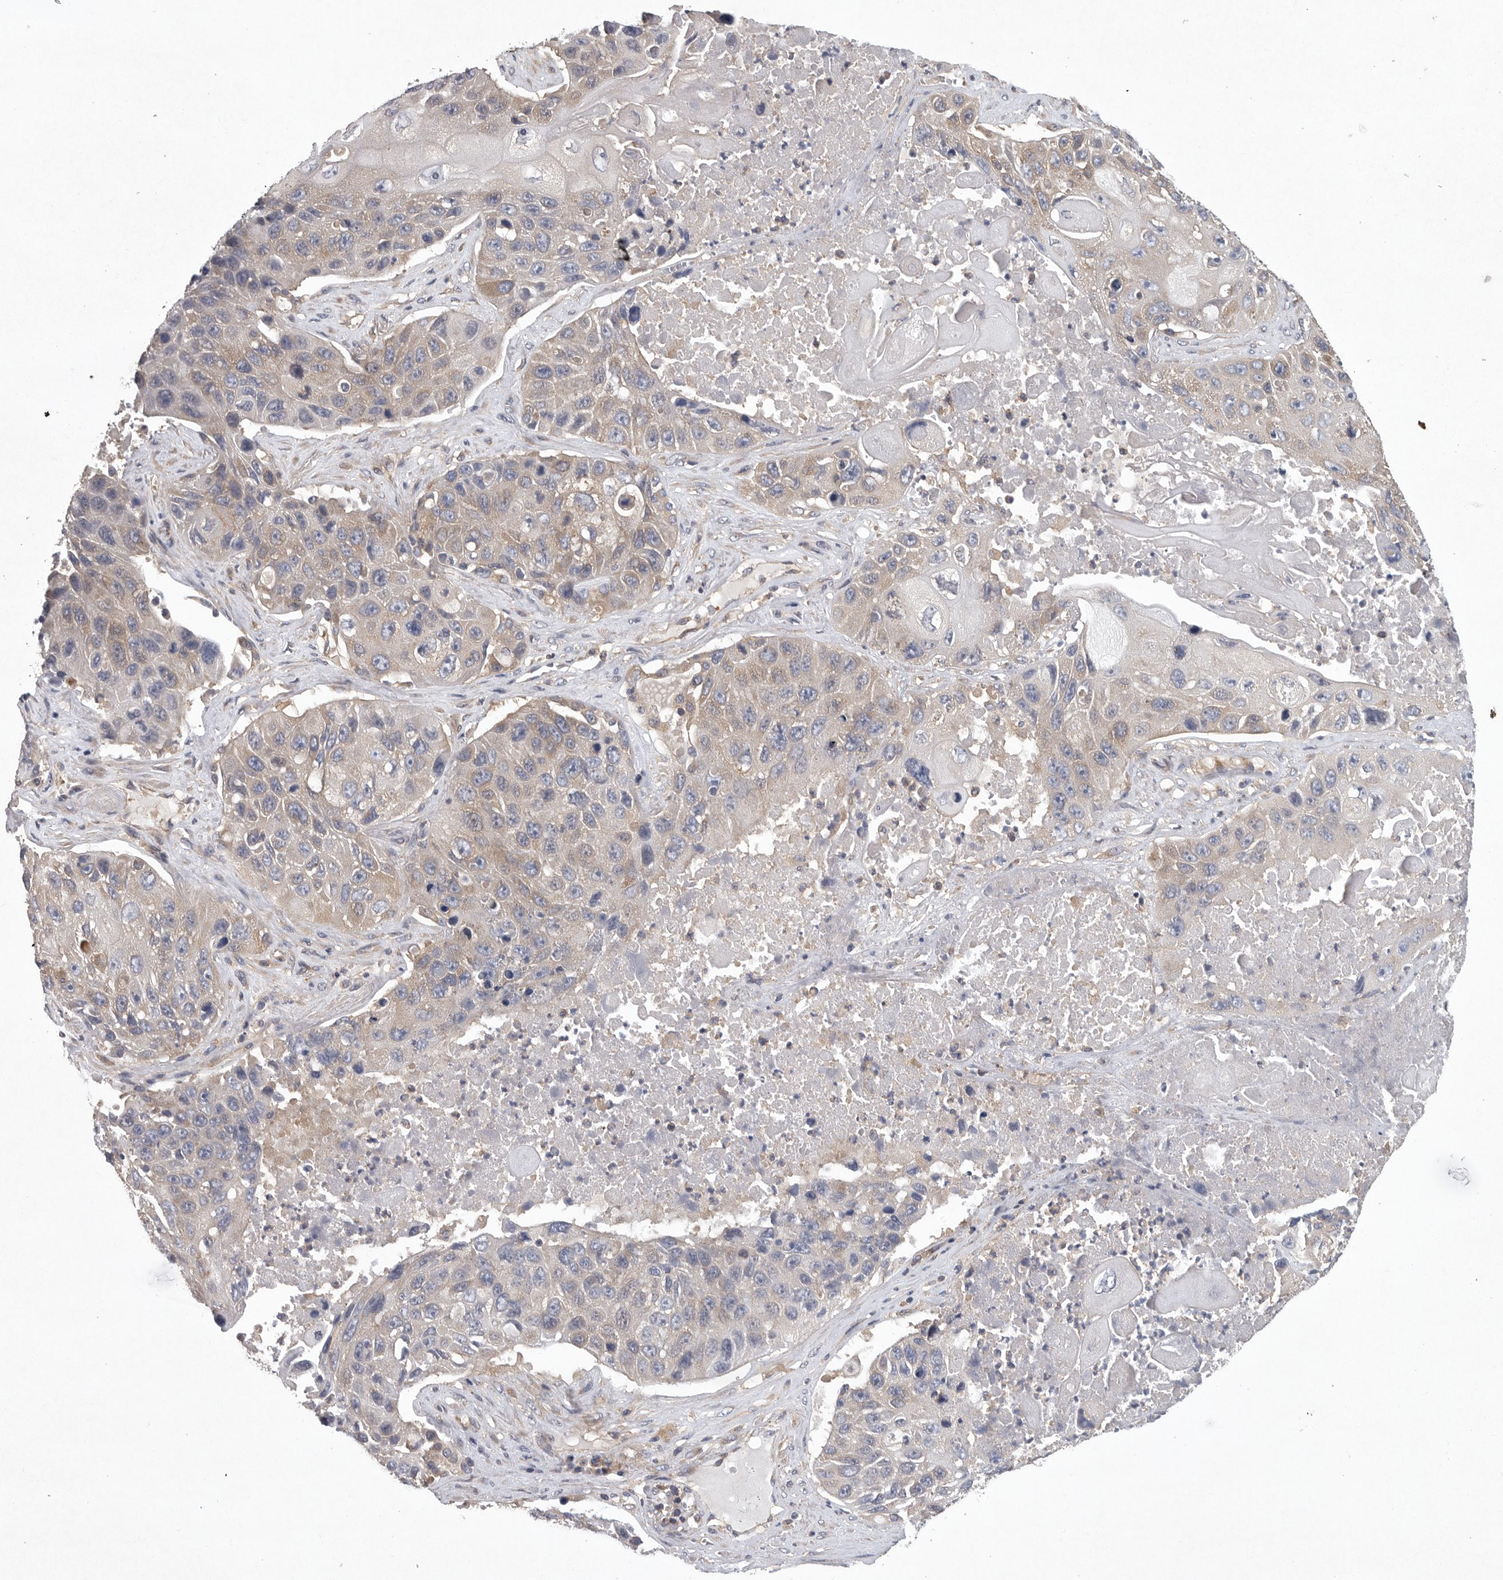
{"staining": {"intensity": "weak", "quantity": "<25%", "location": "cytoplasmic/membranous"}, "tissue": "lung cancer", "cell_type": "Tumor cells", "image_type": "cancer", "snomed": [{"axis": "morphology", "description": "Squamous cell carcinoma, NOS"}, {"axis": "topography", "description": "Lung"}], "caption": "This is a image of immunohistochemistry staining of squamous cell carcinoma (lung), which shows no expression in tumor cells. The staining was performed using DAB to visualize the protein expression in brown, while the nuclei were stained in blue with hematoxylin (Magnification: 20x).", "gene": "OXR1", "patient": {"sex": "male", "age": 61}}